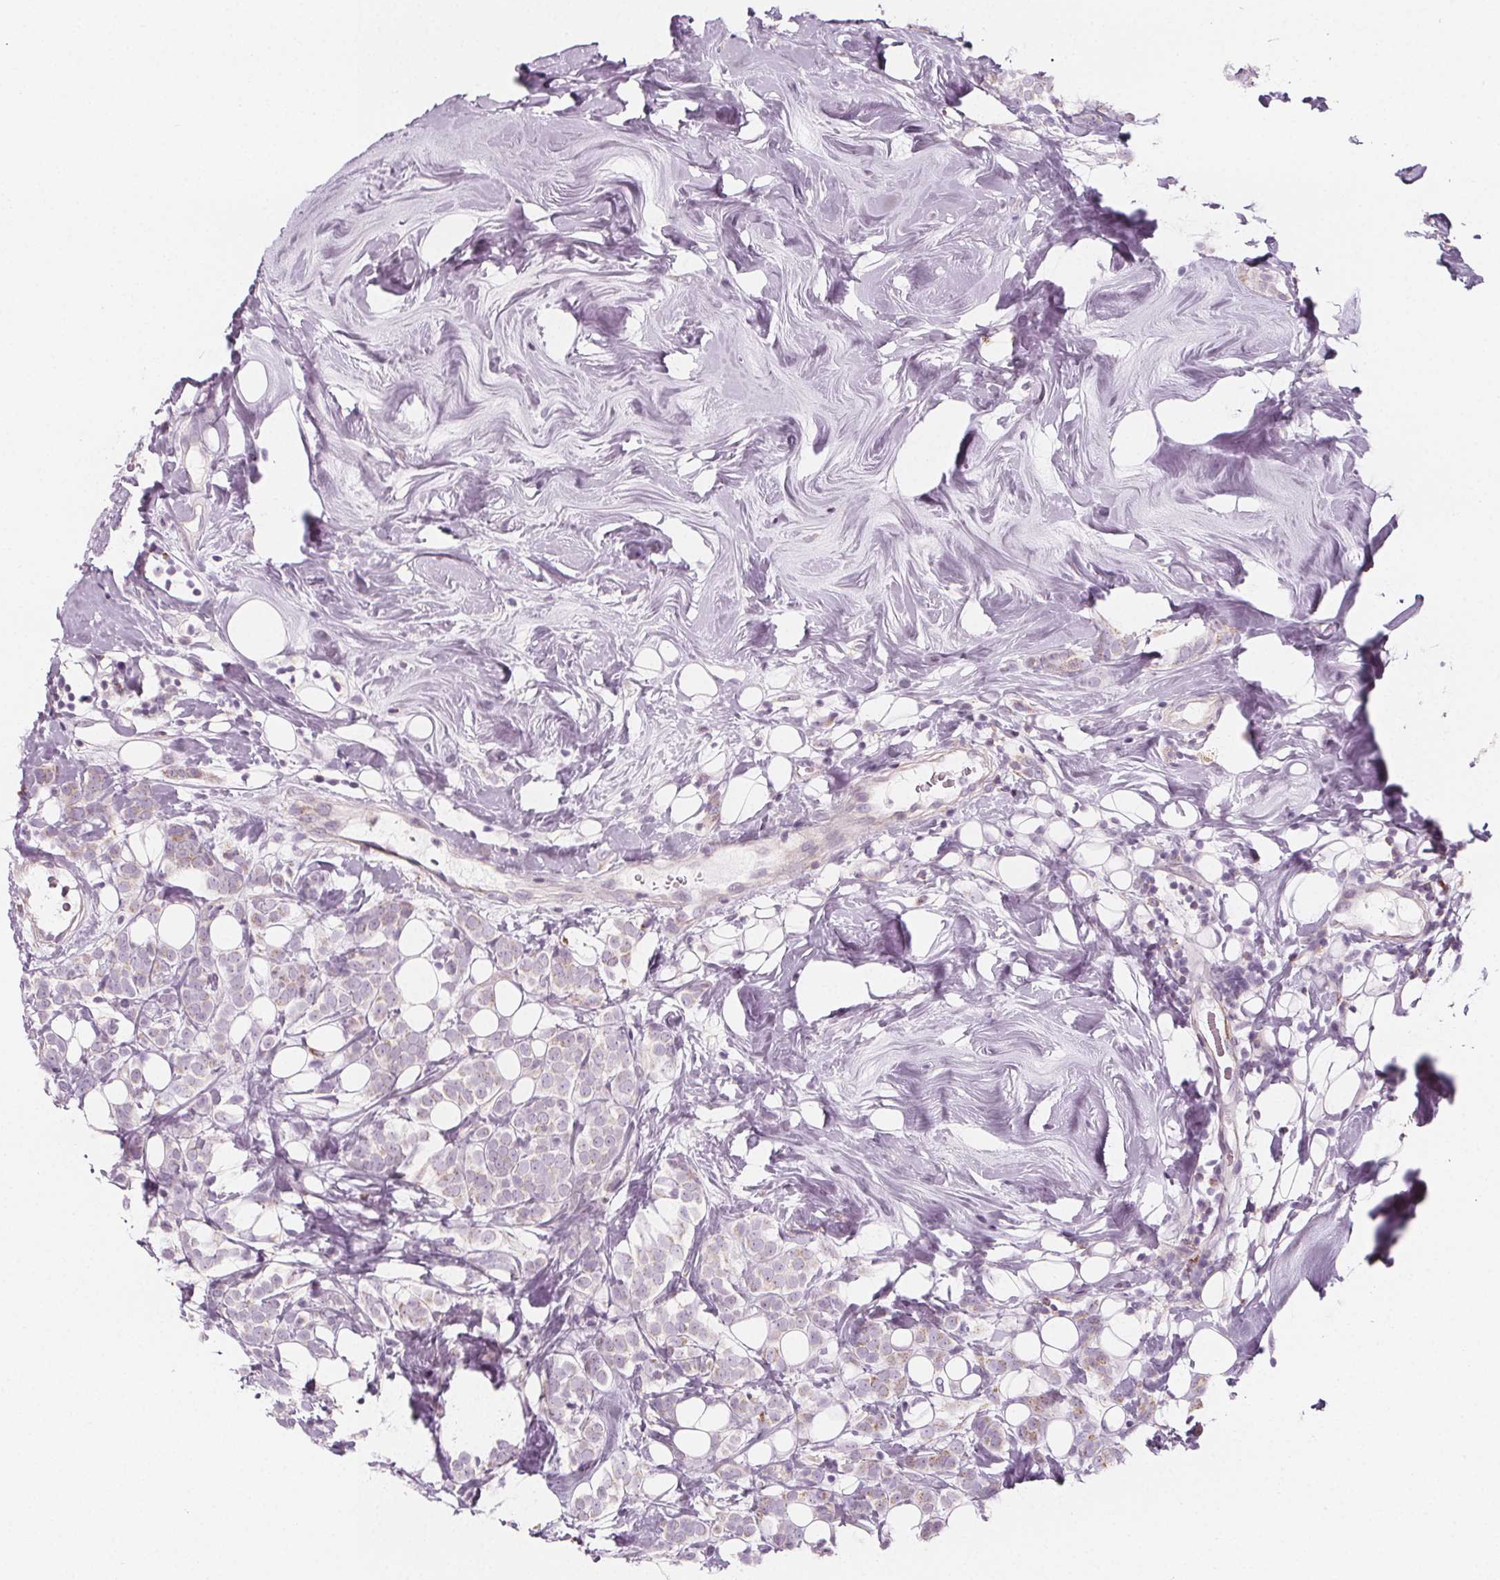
{"staining": {"intensity": "negative", "quantity": "none", "location": "none"}, "tissue": "breast cancer", "cell_type": "Tumor cells", "image_type": "cancer", "snomed": [{"axis": "morphology", "description": "Lobular carcinoma"}, {"axis": "topography", "description": "Breast"}], "caption": "Immunohistochemistry of lobular carcinoma (breast) exhibits no positivity in tumor cells.", "gene": "IL17C", "patient": {"sex": "female", "age": 49}}